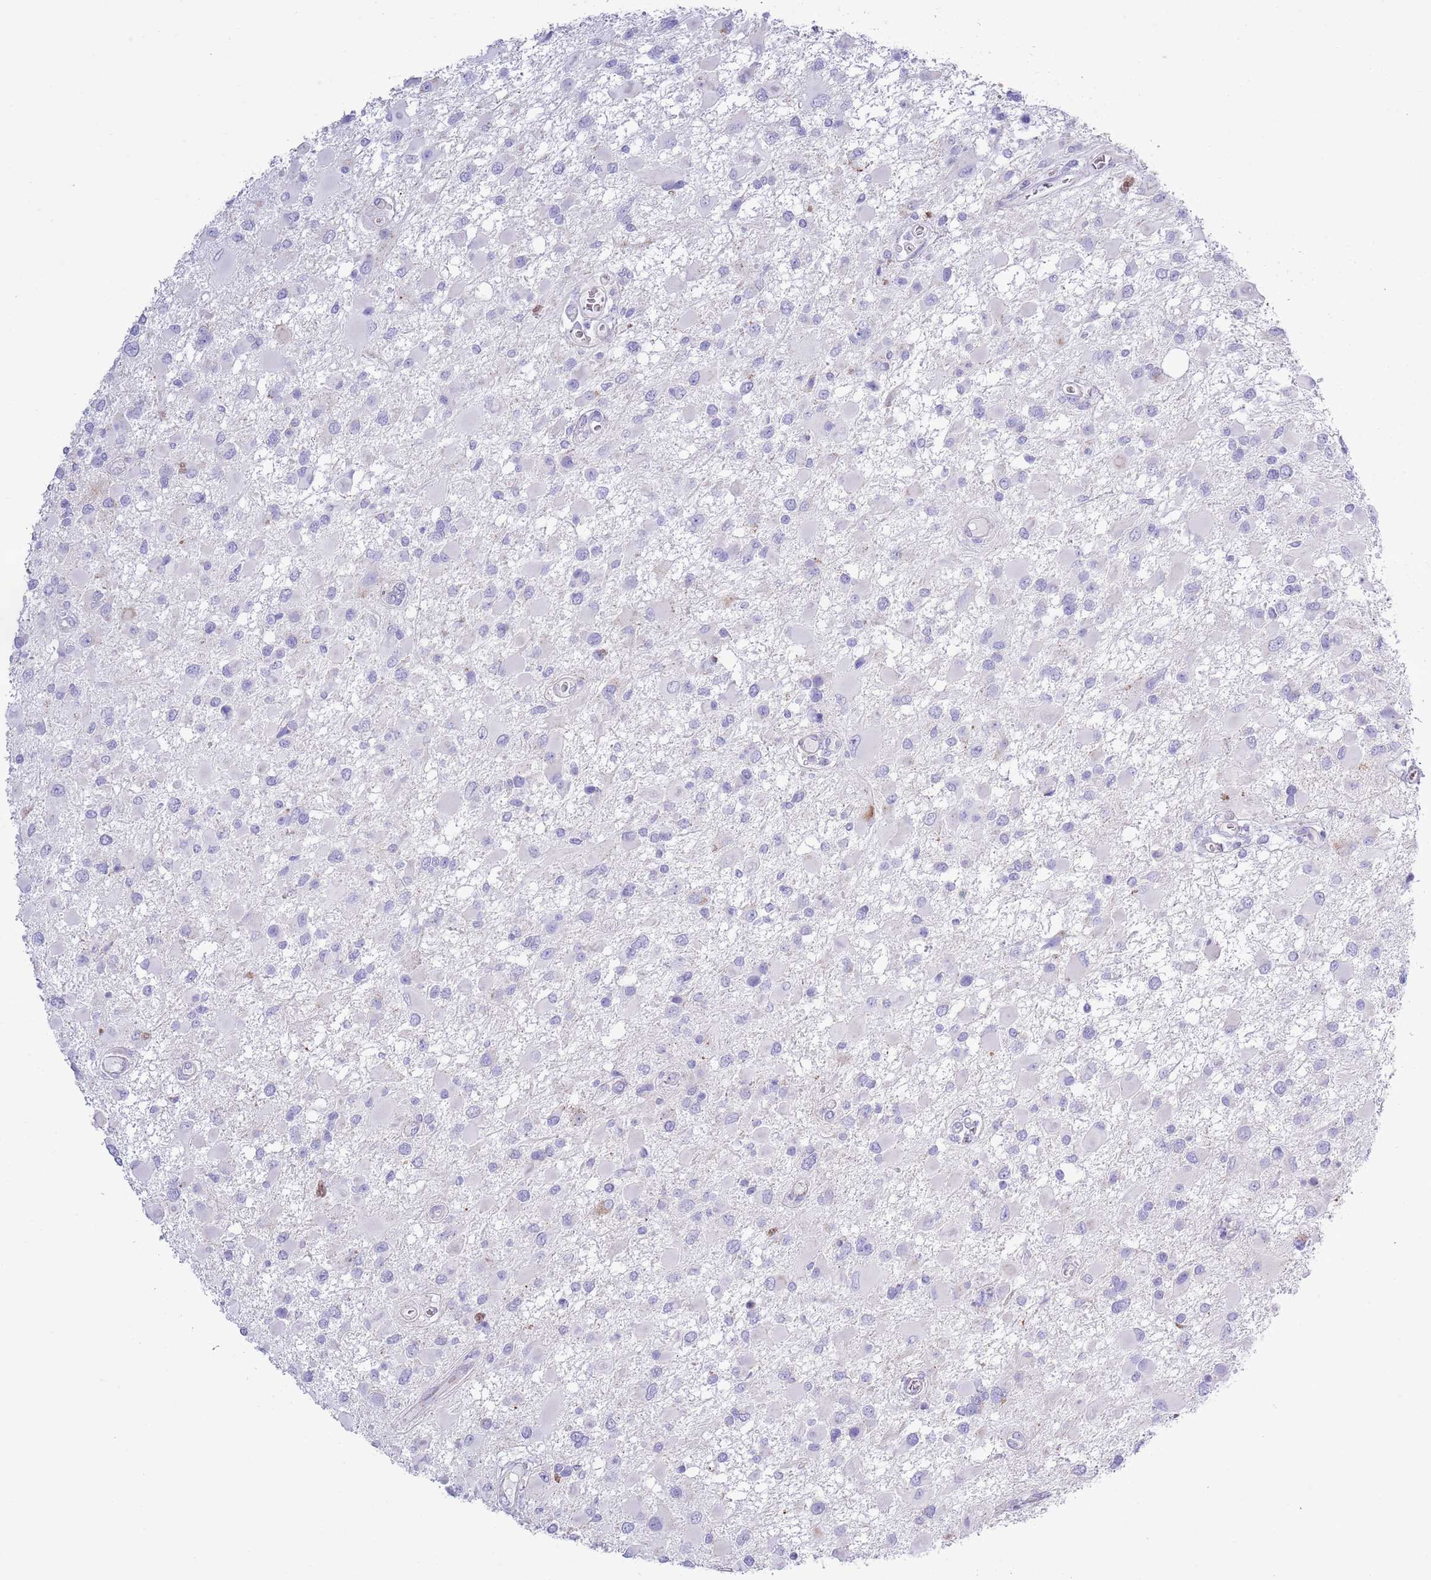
{"staining": {"intensity": "negative", "quantity": "none", "location": "none"}, "tissue": "glioma", "cell_type": "Tumor cells", "image_type": "cancer", "snomed": [{"axis": "morphology", "description": "Glioma, malignant, High grade"}, {"axis": "topography", "description": "Brain"}], "caption": "Malignant glioma (high-grade) stained for a protein using immunohistochemistry exhibits no expression tumor cells.", "gene": "MOCOS", "patient": {"sex": "male", "age": 53}}